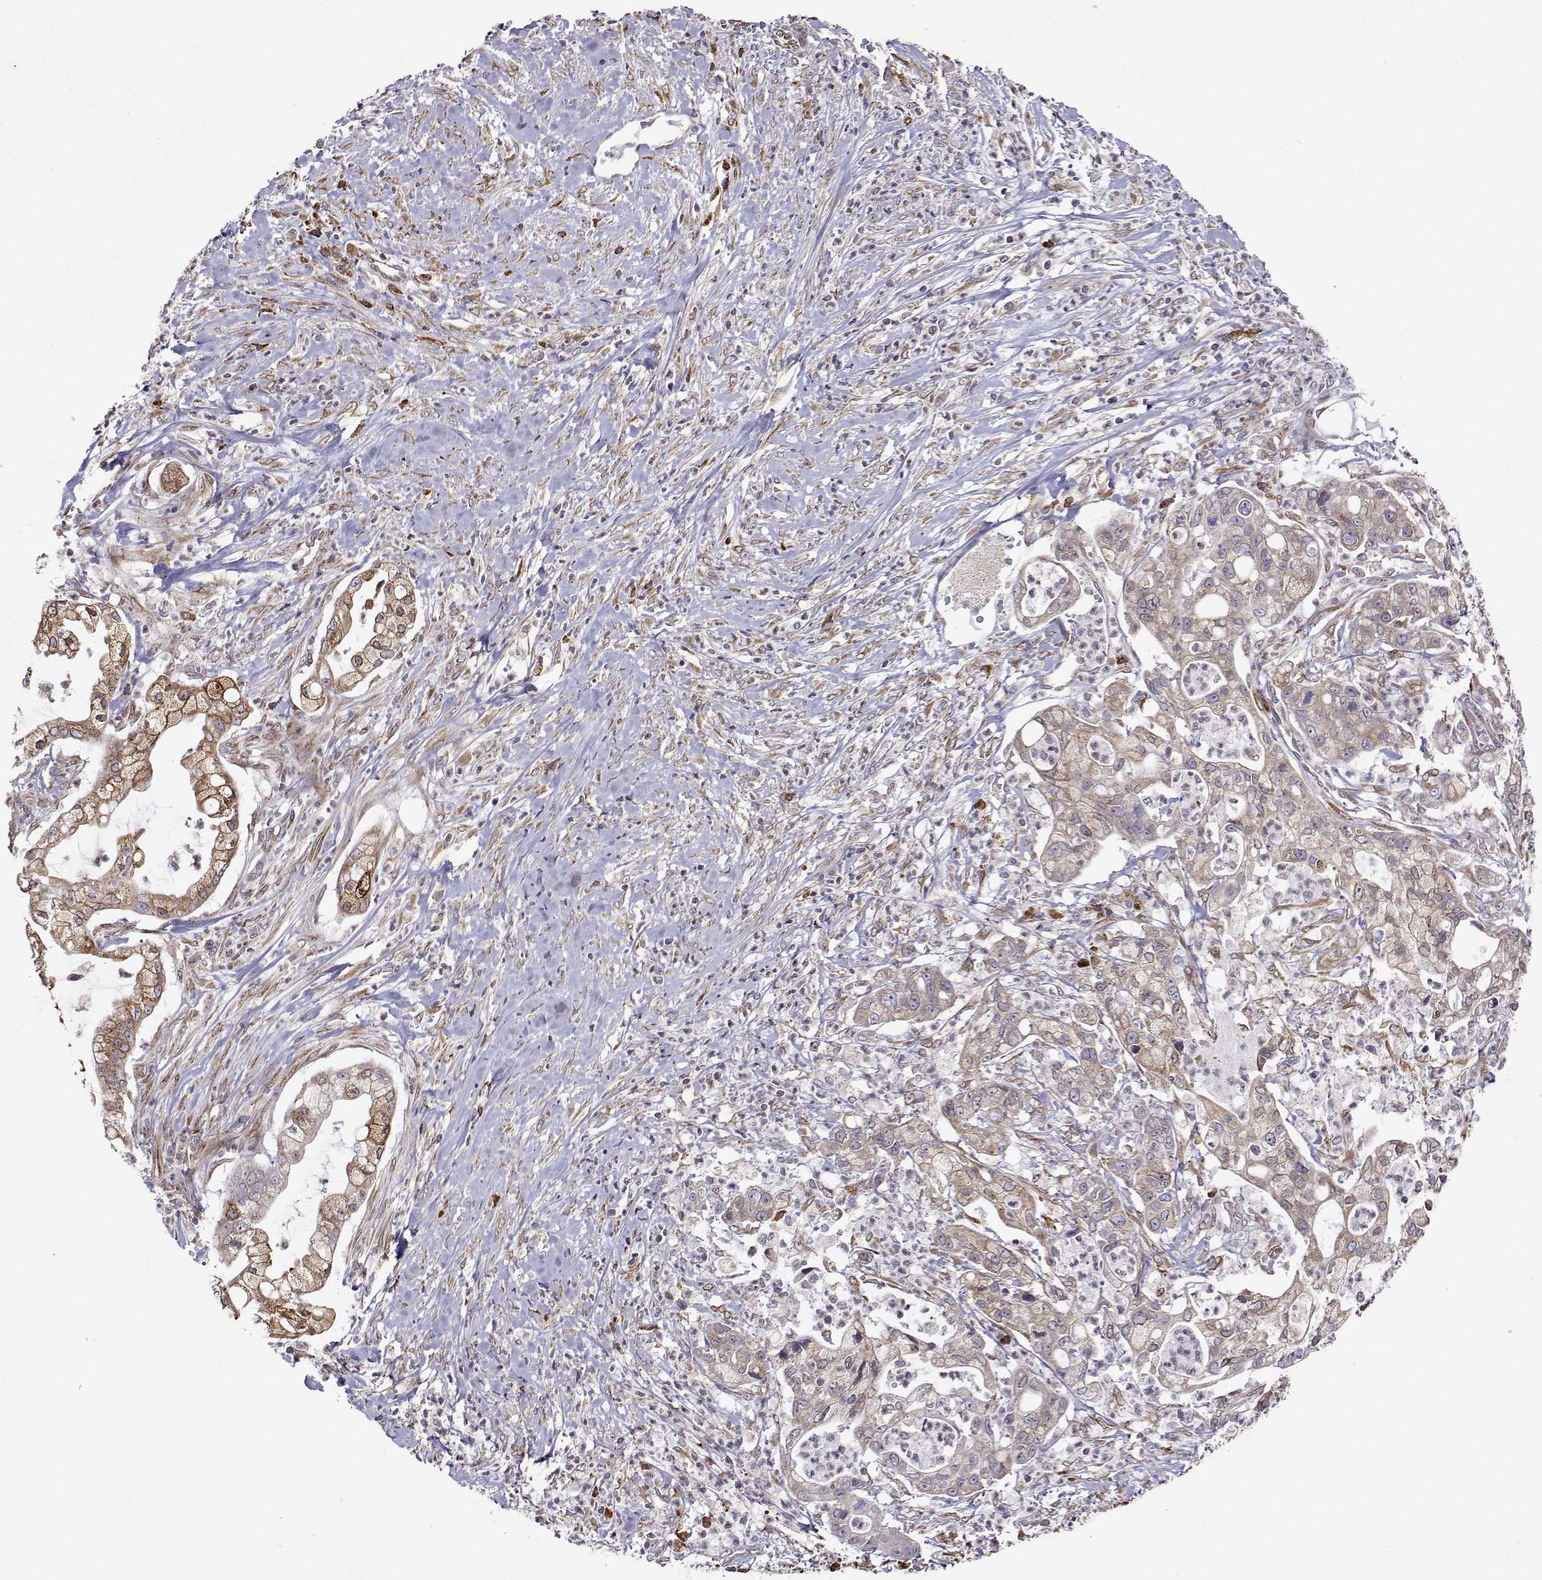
{"staining": {"intensity": "moderate", "quantity": "25%-75%", "location": "cytoplasmic/membranous"}, "tissue": "pancreatic cancer", "cell_type": "Tumor cells", "image_type": "cancer", "snomed": [{"axis": "morphology", "description": "Adenocarcinoma, NOS"}, {"axis": "topography", "description": "Pancreas"}], "caption": "Pancreatic cancer (adenocarcinoma) stained with immunohistochemistry (IHC) shows moderate cytoplasmic/membranous expression in about 25%-75% of tumor cells.", "gene": "PGRMC2", "patient": {"sex": "female", "age": 69}}